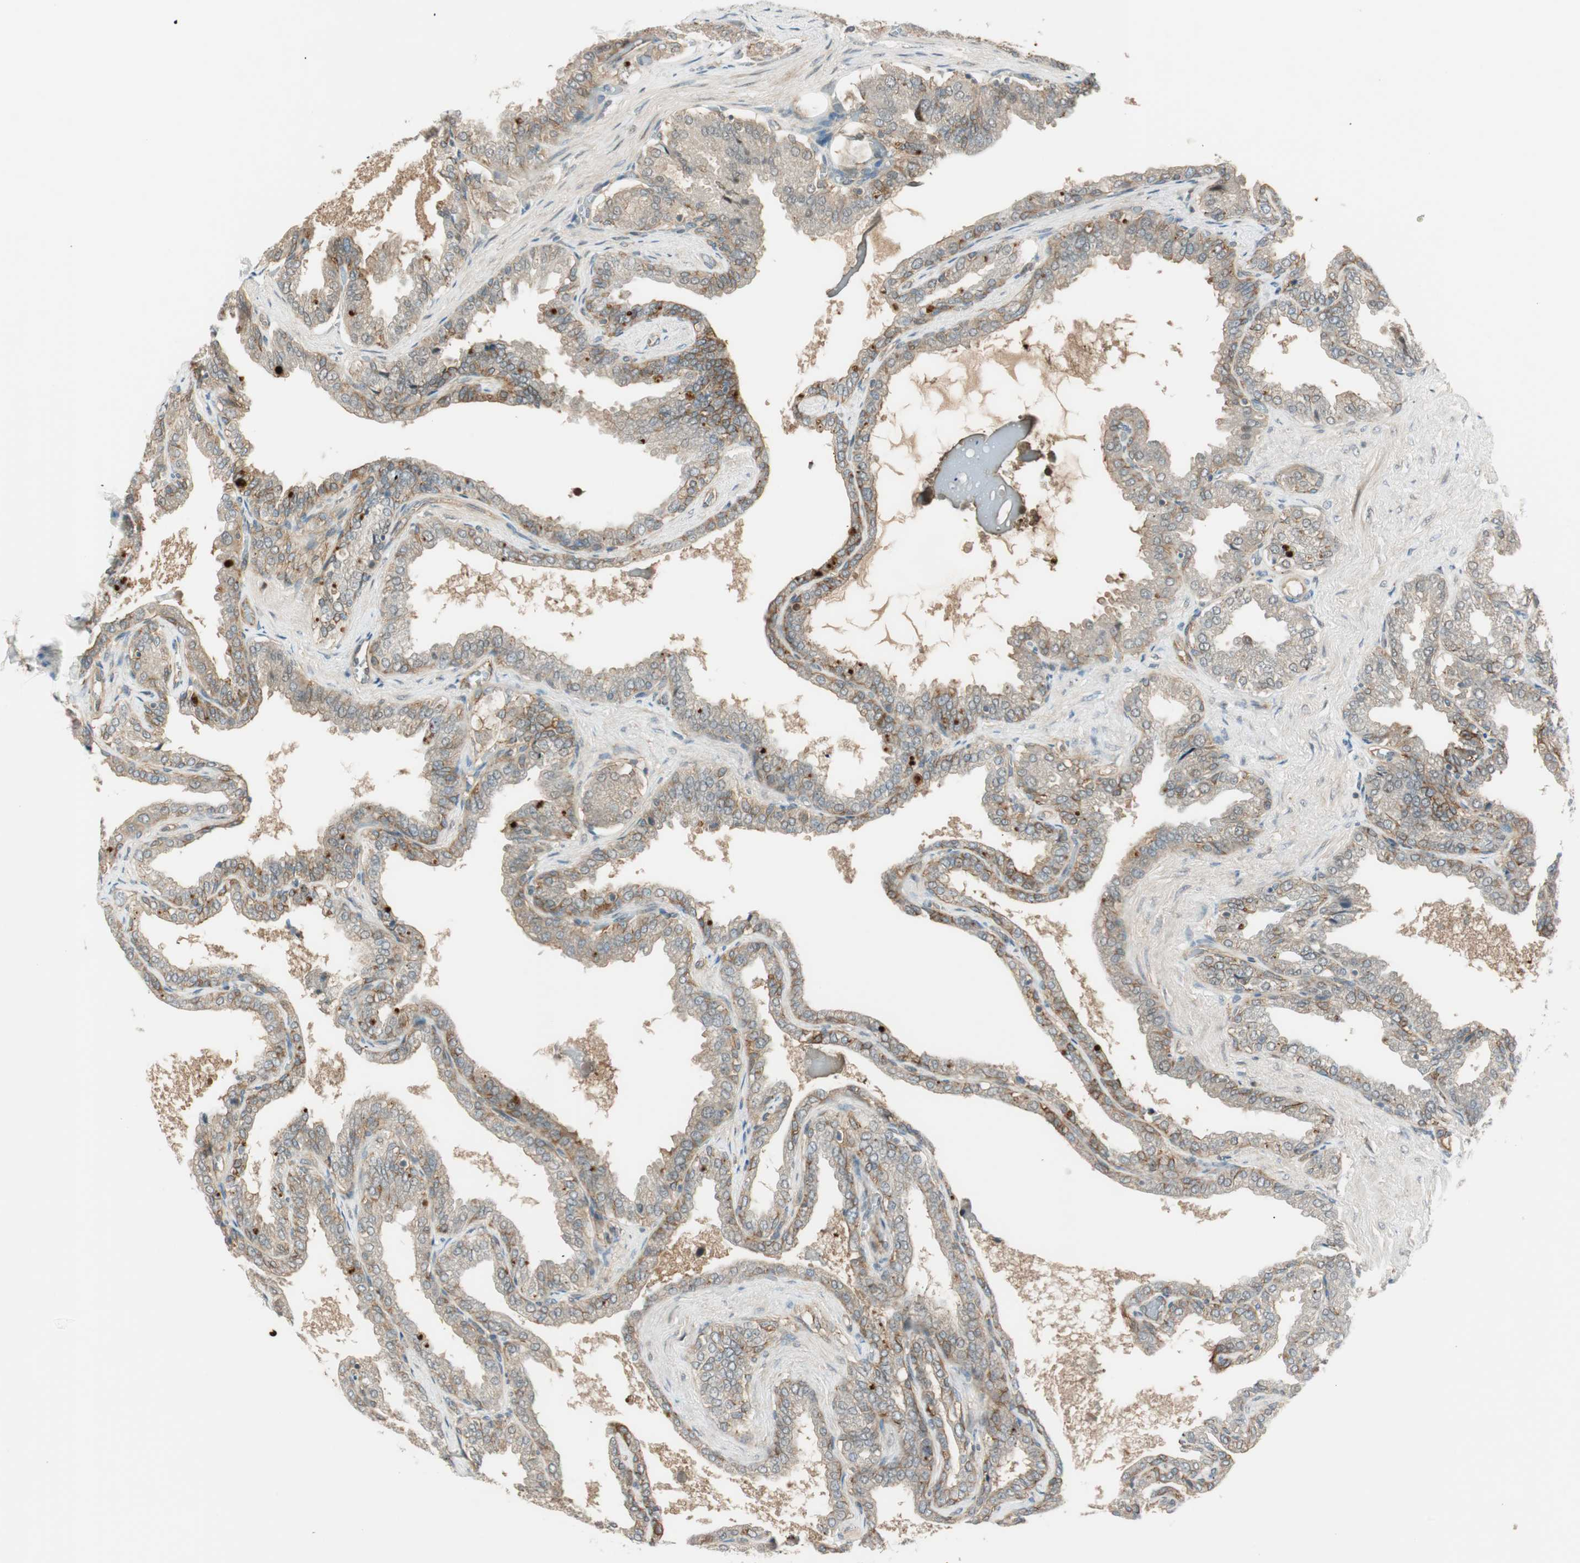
{"staining": {"intensity": "moderate", "quantity": ">75%", "location": "cytoplasmic/membranous"}, "tissue": "seminal vesicle", "cell_type": "Glandular cells", "image_type": "normal", "snomed": [{"axis": "morphology", "description": "Normal tissue, NOS"}, {"axis": "topography", "description": "Seminal veicle"}], "caption": "Seminal vesicle stained for a protein (brown) exhibits moderate cytoplasmic/membranous positive expression in about >75% of glandular cells.", "gene": "PSMD8", "patient": {"sex": "male", "age": 46}}